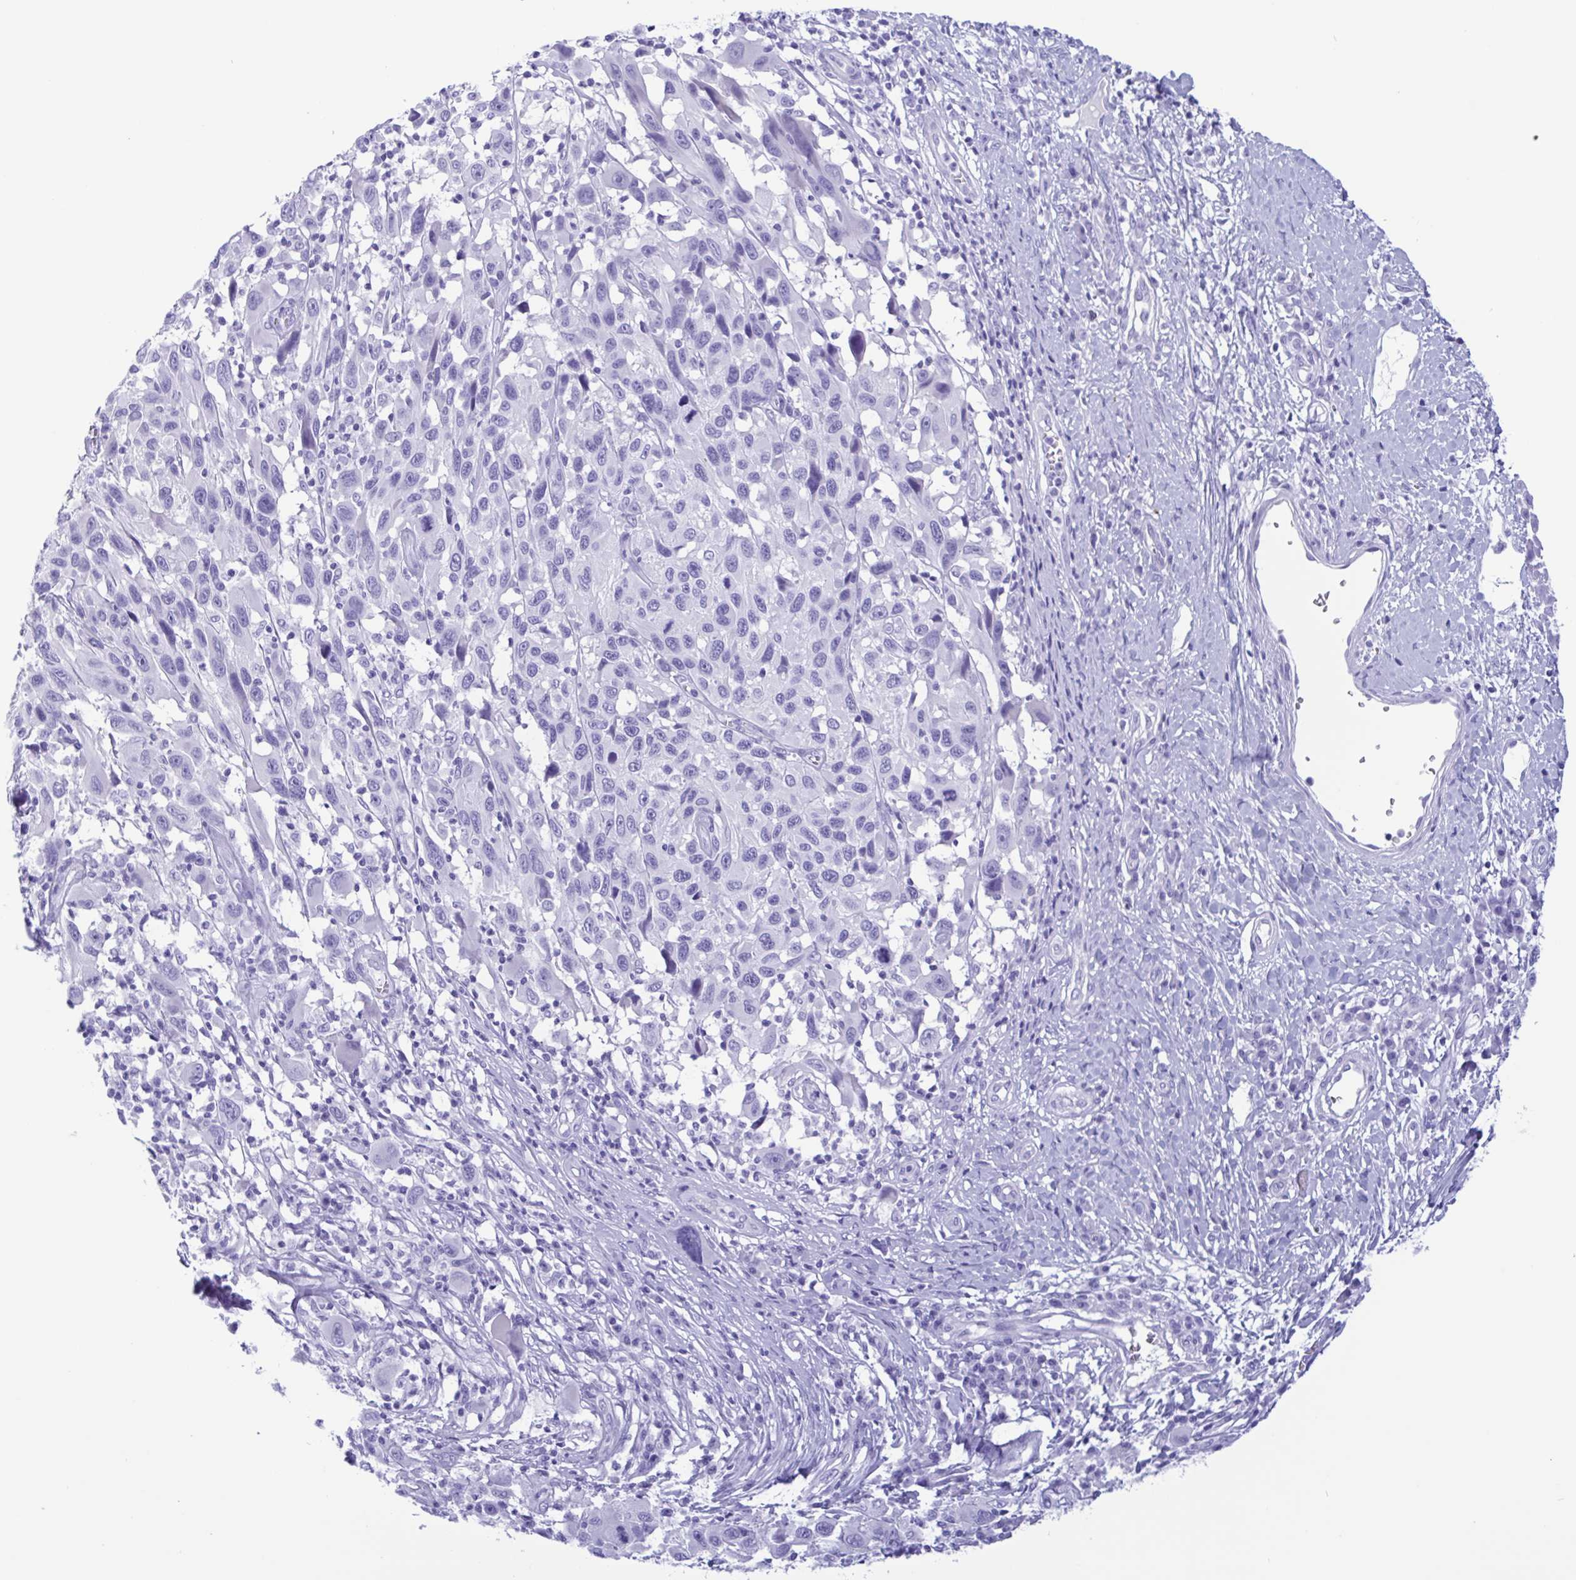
{"staining": {"intensity": "negative", "quantity": "none", "location": "none"}, "tissue": "melanoma", "cell_type": "Tumor cells", "image_type": "cancer", "snomed": [{"axis": "morphology", "description": "Malignant melanoma, NOS"}, {"axis": "topography", "description": "Skin"}], "caption": "Photomicrograph shows no significant protein staining in tumor cells of melanoma.", "gene": "TSPY2", "patient": {"sex": "male", "age": 53}}